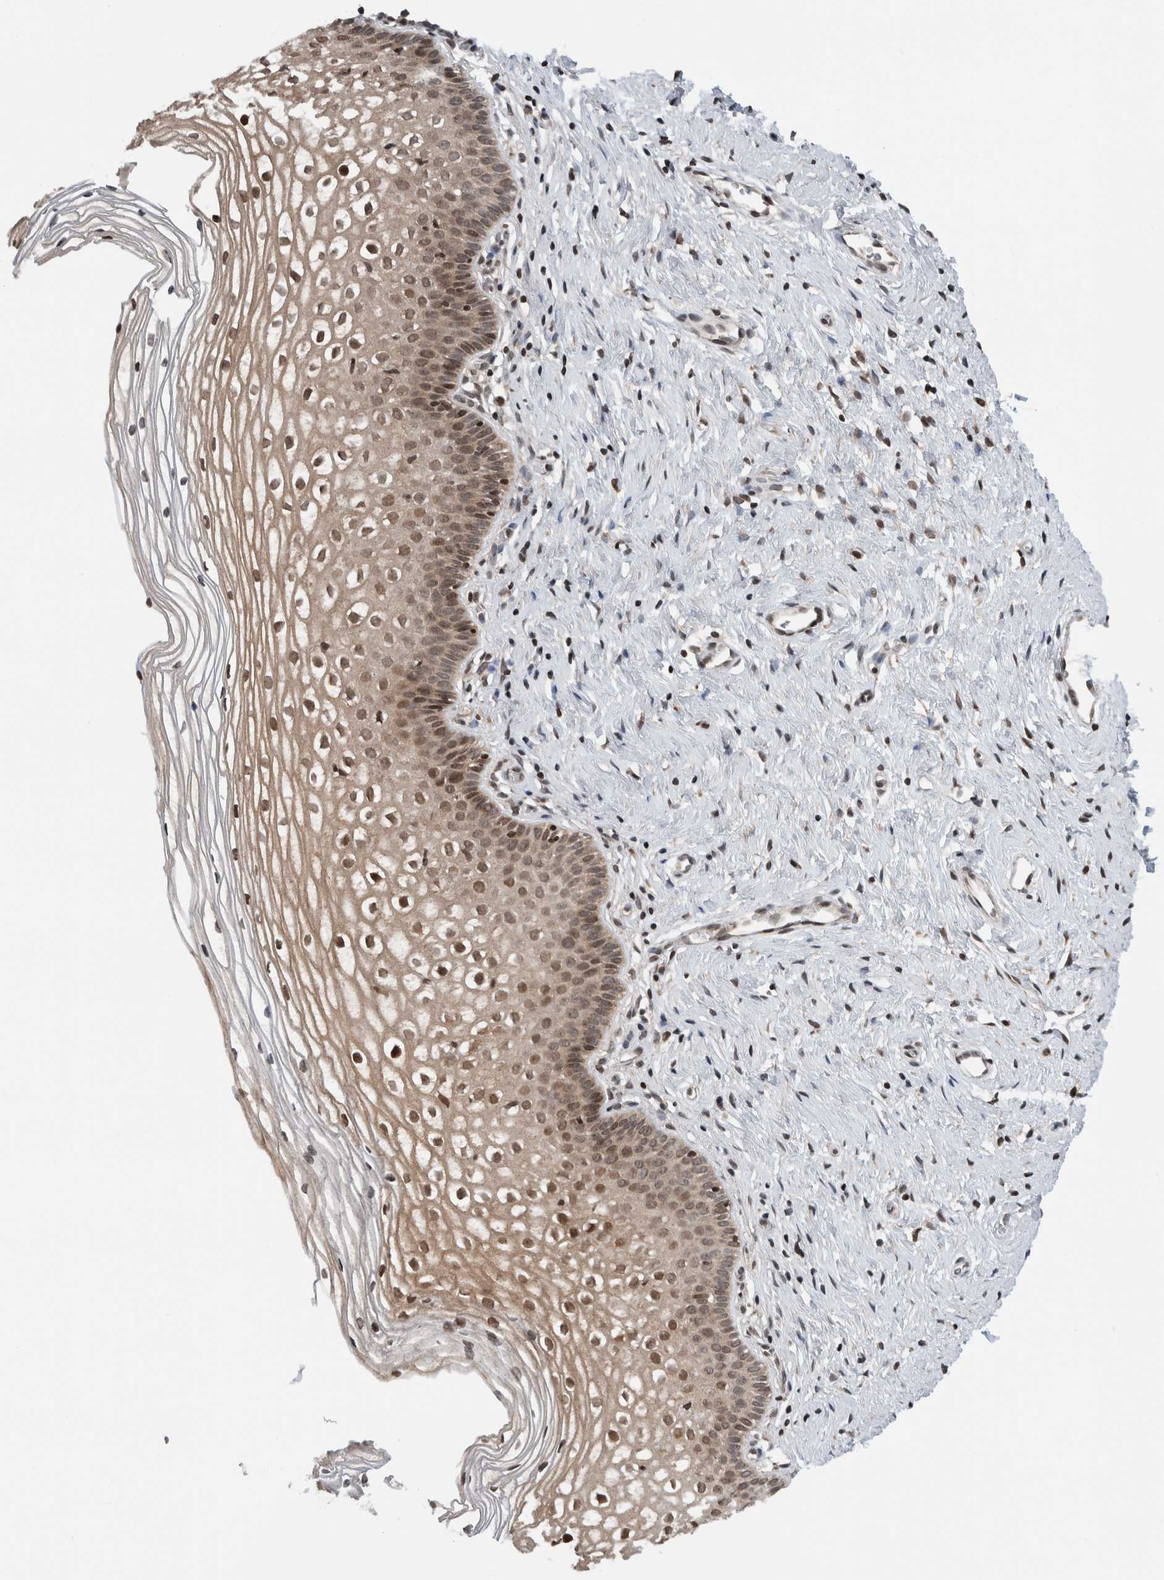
{"staining": {"intensity": "strong", "quantity": "25%-75%", "location": "nuclear"}, "tissue": "cervix", "cell_type": "Squamous epithelial cells", "image_type": "normal", "snomed": [{"axis": "morphology", "description": "Normal tissue, NOS"}, {"axis": "topography", "description": "Cervix"}], "caption": "High-power microscopy captured an immunohistochemistry image of unremarkable cervix, revealing strong nuclear positivity in approximately 25%-75% of squamous epithelial cells. The protein is shown in brown color, while the nuclei are stained blue.", "gene": "NPLOC4", "patient": {"sex": "female", "age": 27}}